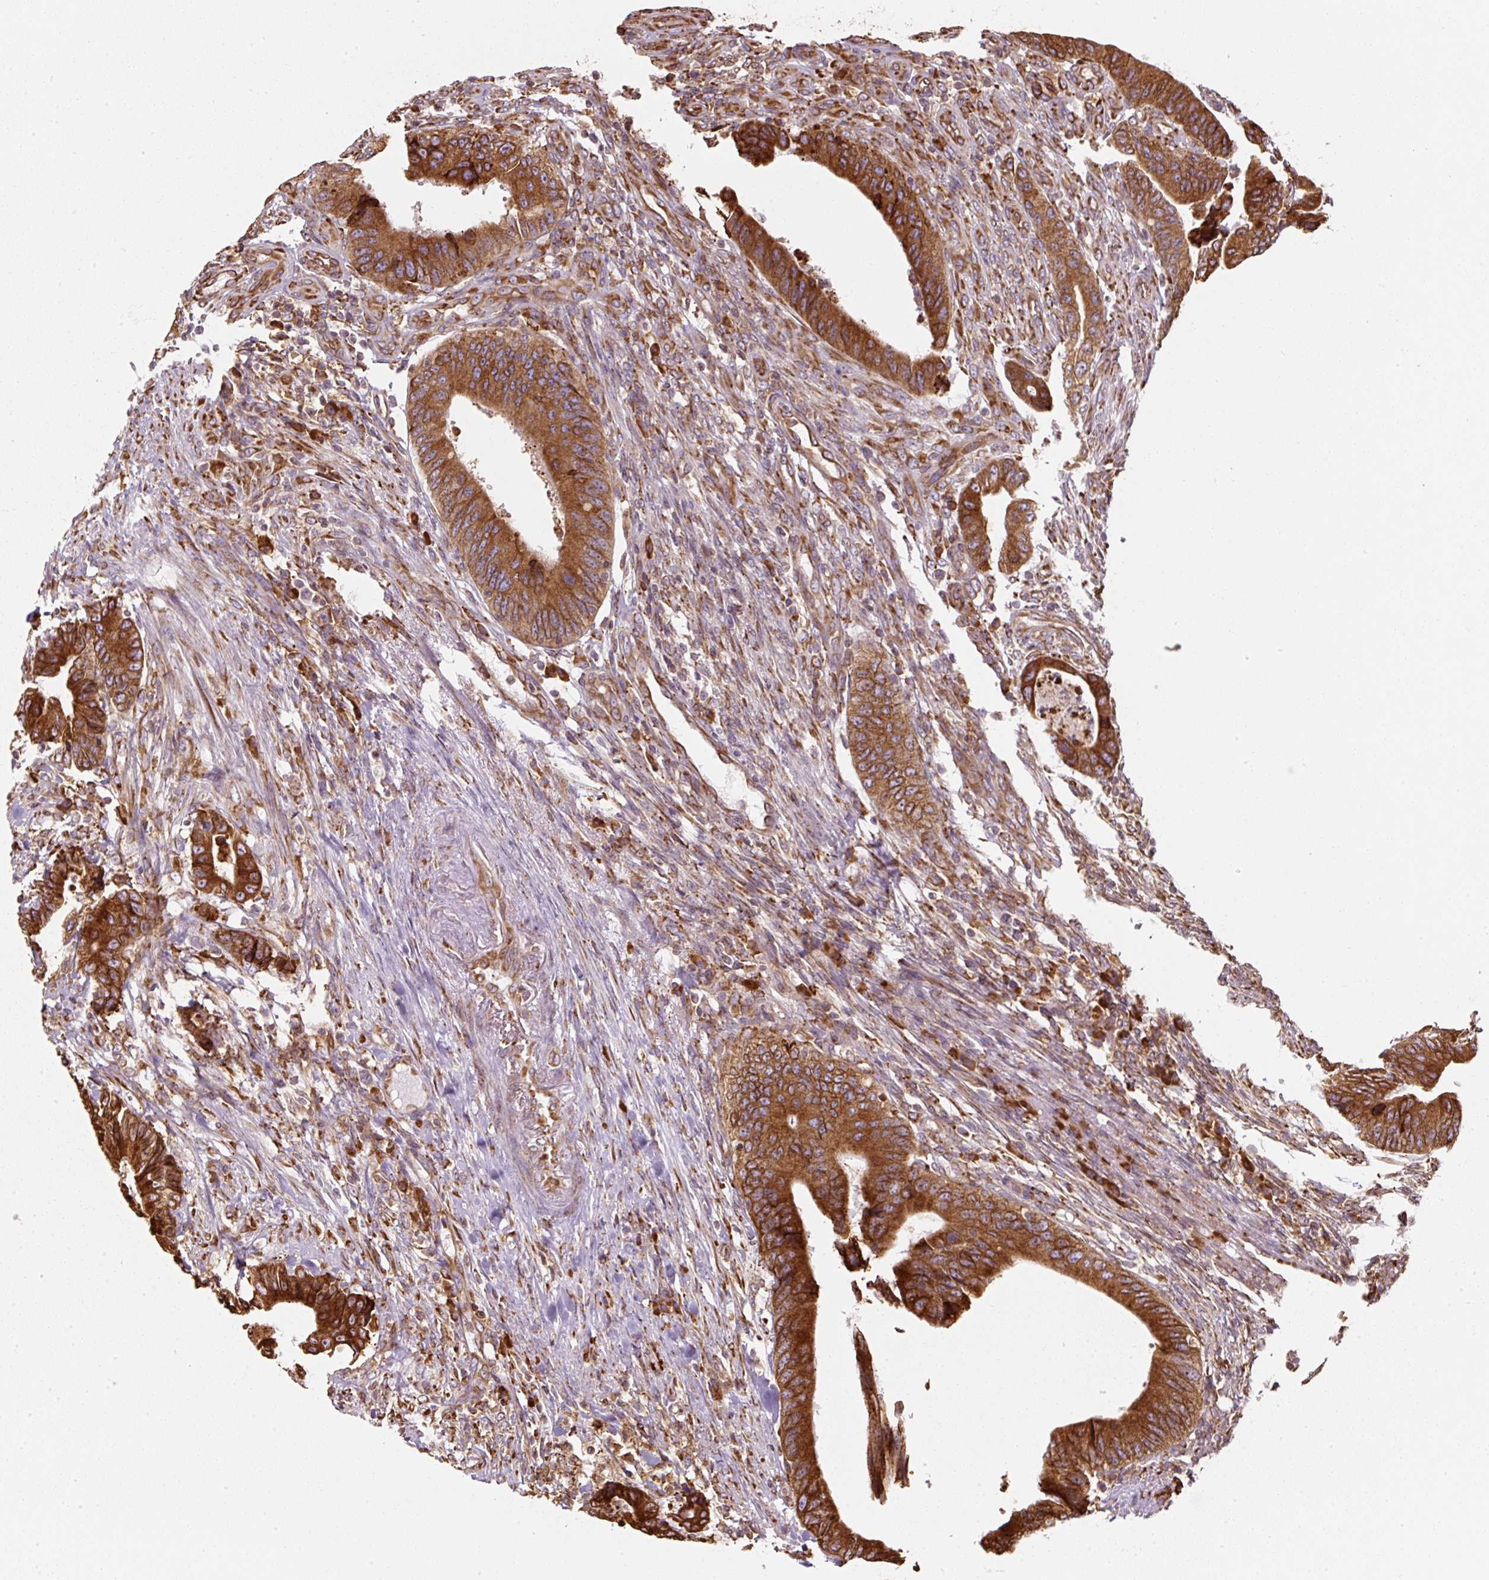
{"staining": {"intensity": "strong", "quantity": ">75%", "location": "cytoplasmic/membranous"}, "tissue": "colorectal cancer", "cell_type": "Tumor cells", "image_type": "cancer", "snomed": [{"axis": "morphology", "description": "Adenocarcinoma, NOS"}, {"axis": "topography", "description": "Colon"}], "caption": "Immunohistochemistry staining of adenocarcinoma (colorectal), which exhibits high levels of strong cytoplasmic/membranous staining in approximately >75% of tumor cells indicating strong cytoplasmic/membranous protein positivity. The staining was performed using DAB (3,3'-diaminobenzidine) (brown) for protein detection and nuclei were counterstained in hematoxylin (blue).", "gene": "PRKCSH", "patient": {"sex": "male", "age": 87}}